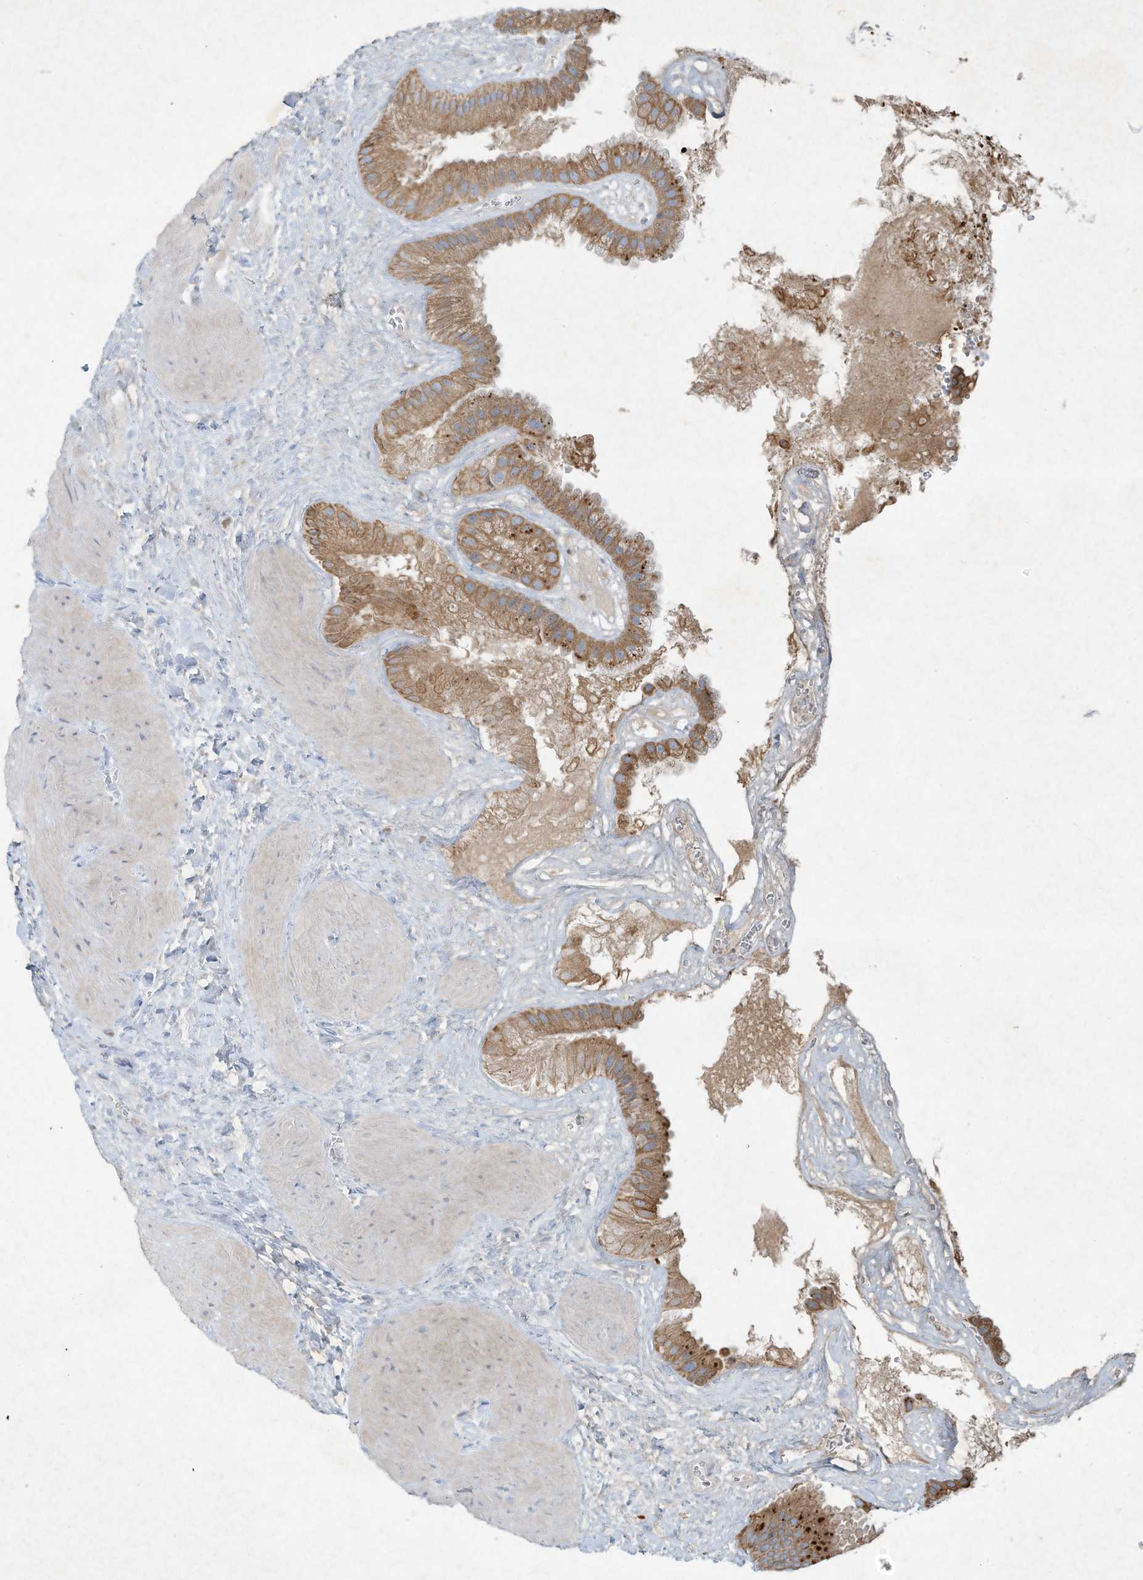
{"staining": {"intensity": "strong", "quantity": ">75%", "location": "cytoplasmic/membranous"}, "tissue": "gallbladder", "cell_type": "Glandular cells", "image_type": "normal", "snomed": [{"axis": "morphology", "description": "Normal tissue, NOS"}, {"axis": "topography", "description": "Gallbladder"}], "caption": "Immunohistochemistry (IHC) (DAB (3,3'-diaminobenzidine)) staining of normal human gallbladder displays strong cytoplasmic/membranous protein staining in about >75% of glandular cells.", "gene": "TUBE1", "patient": {"sex": "male", "age": 55}}